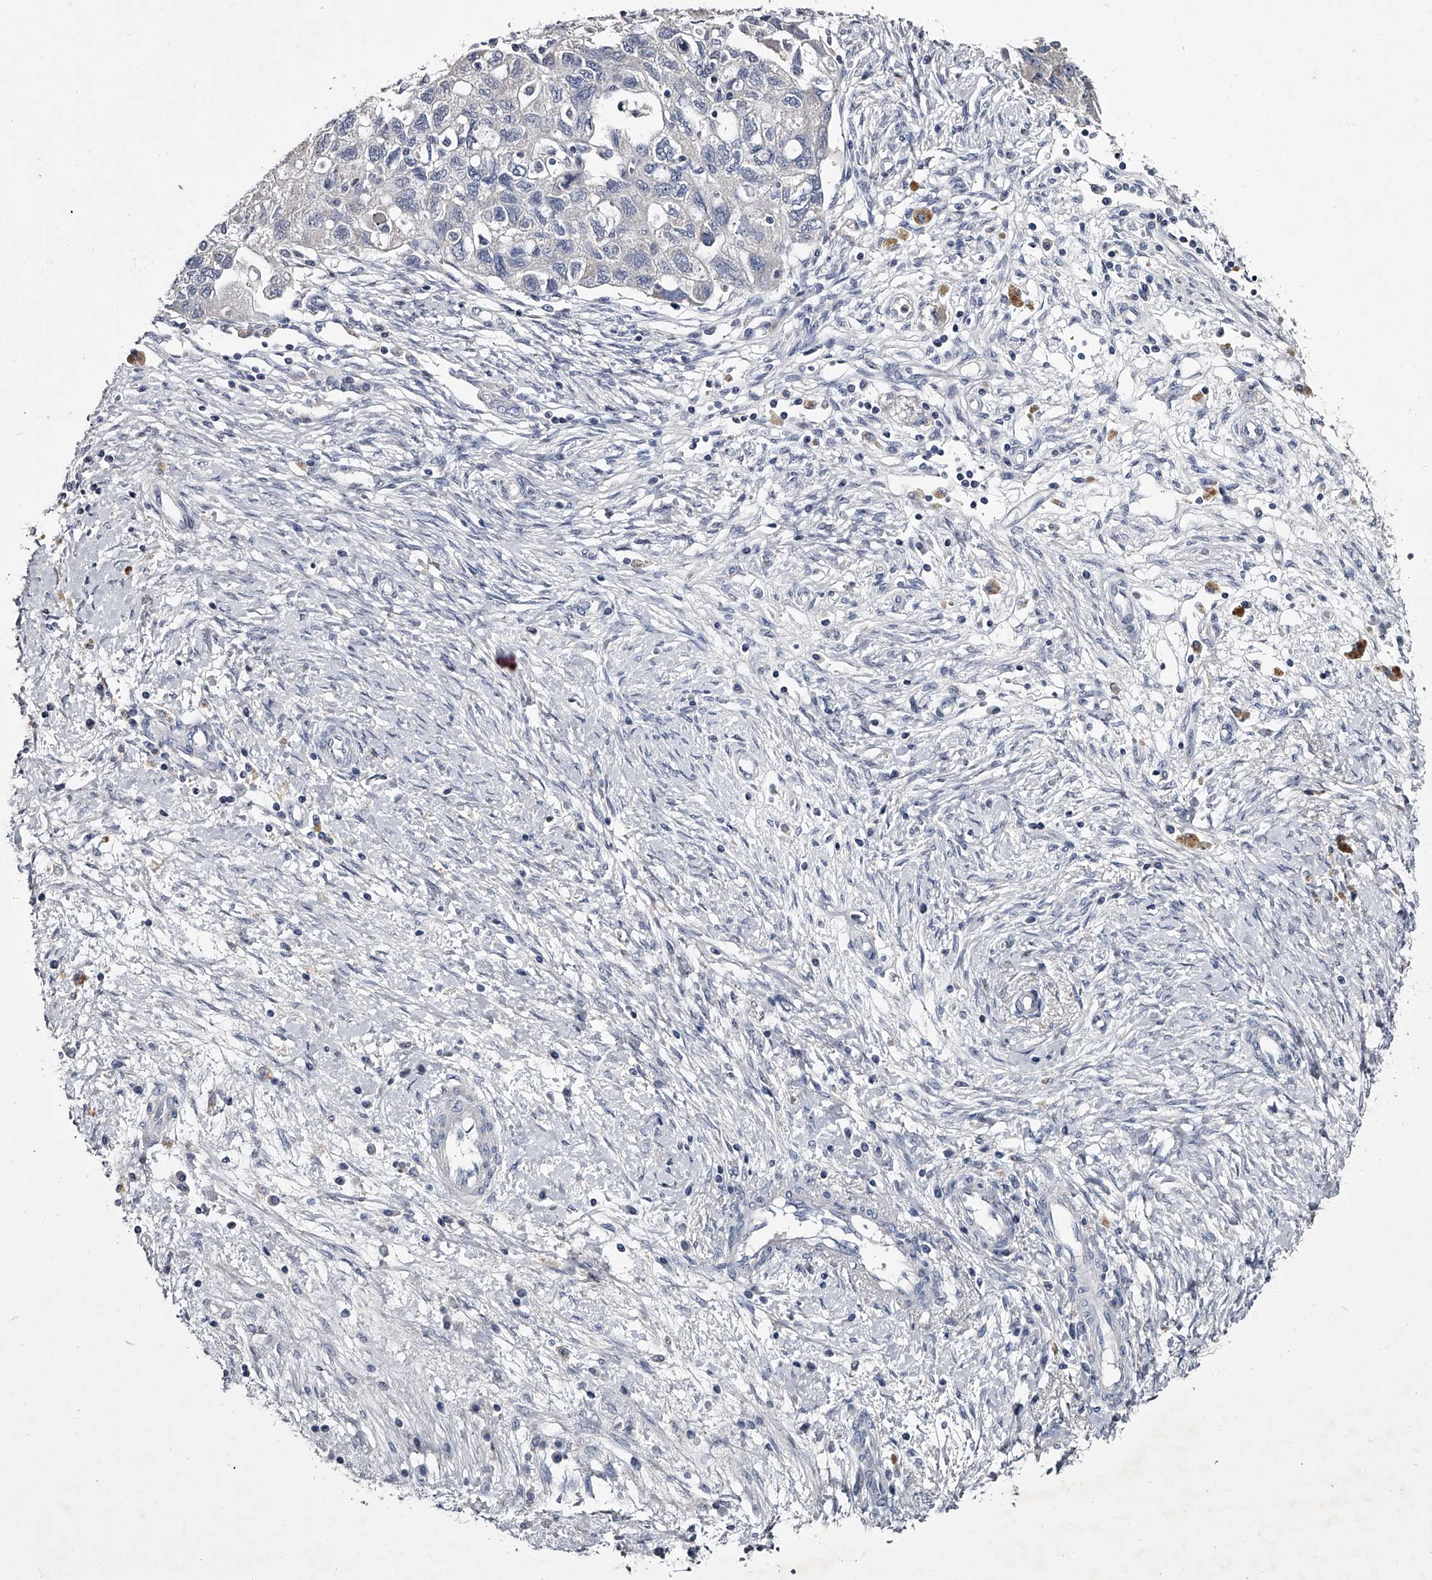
{"staining": {"intensity": "negative", "quantity": "none", "location": "none"}, "tissue": "ovarian cancer", "cell_type": "Tumor cells", "image_type": "cancer", "snomed": [{"axis": "morphology", "description": "Carcinoma, NOS"}, {"axis": "morphology", "description": "Cystadenocarcinoma, serous, NOS"}, {"axis": "topography", "description": "Ovary"}], "caption": "Human ovarian serous cystadenocarcinoma stained for a protein using immunohistochemistry (IHC) reveals no staining in tumor cells.", "gene": "GAPVD1", "patient": {"sex": "female", "age": 69}}